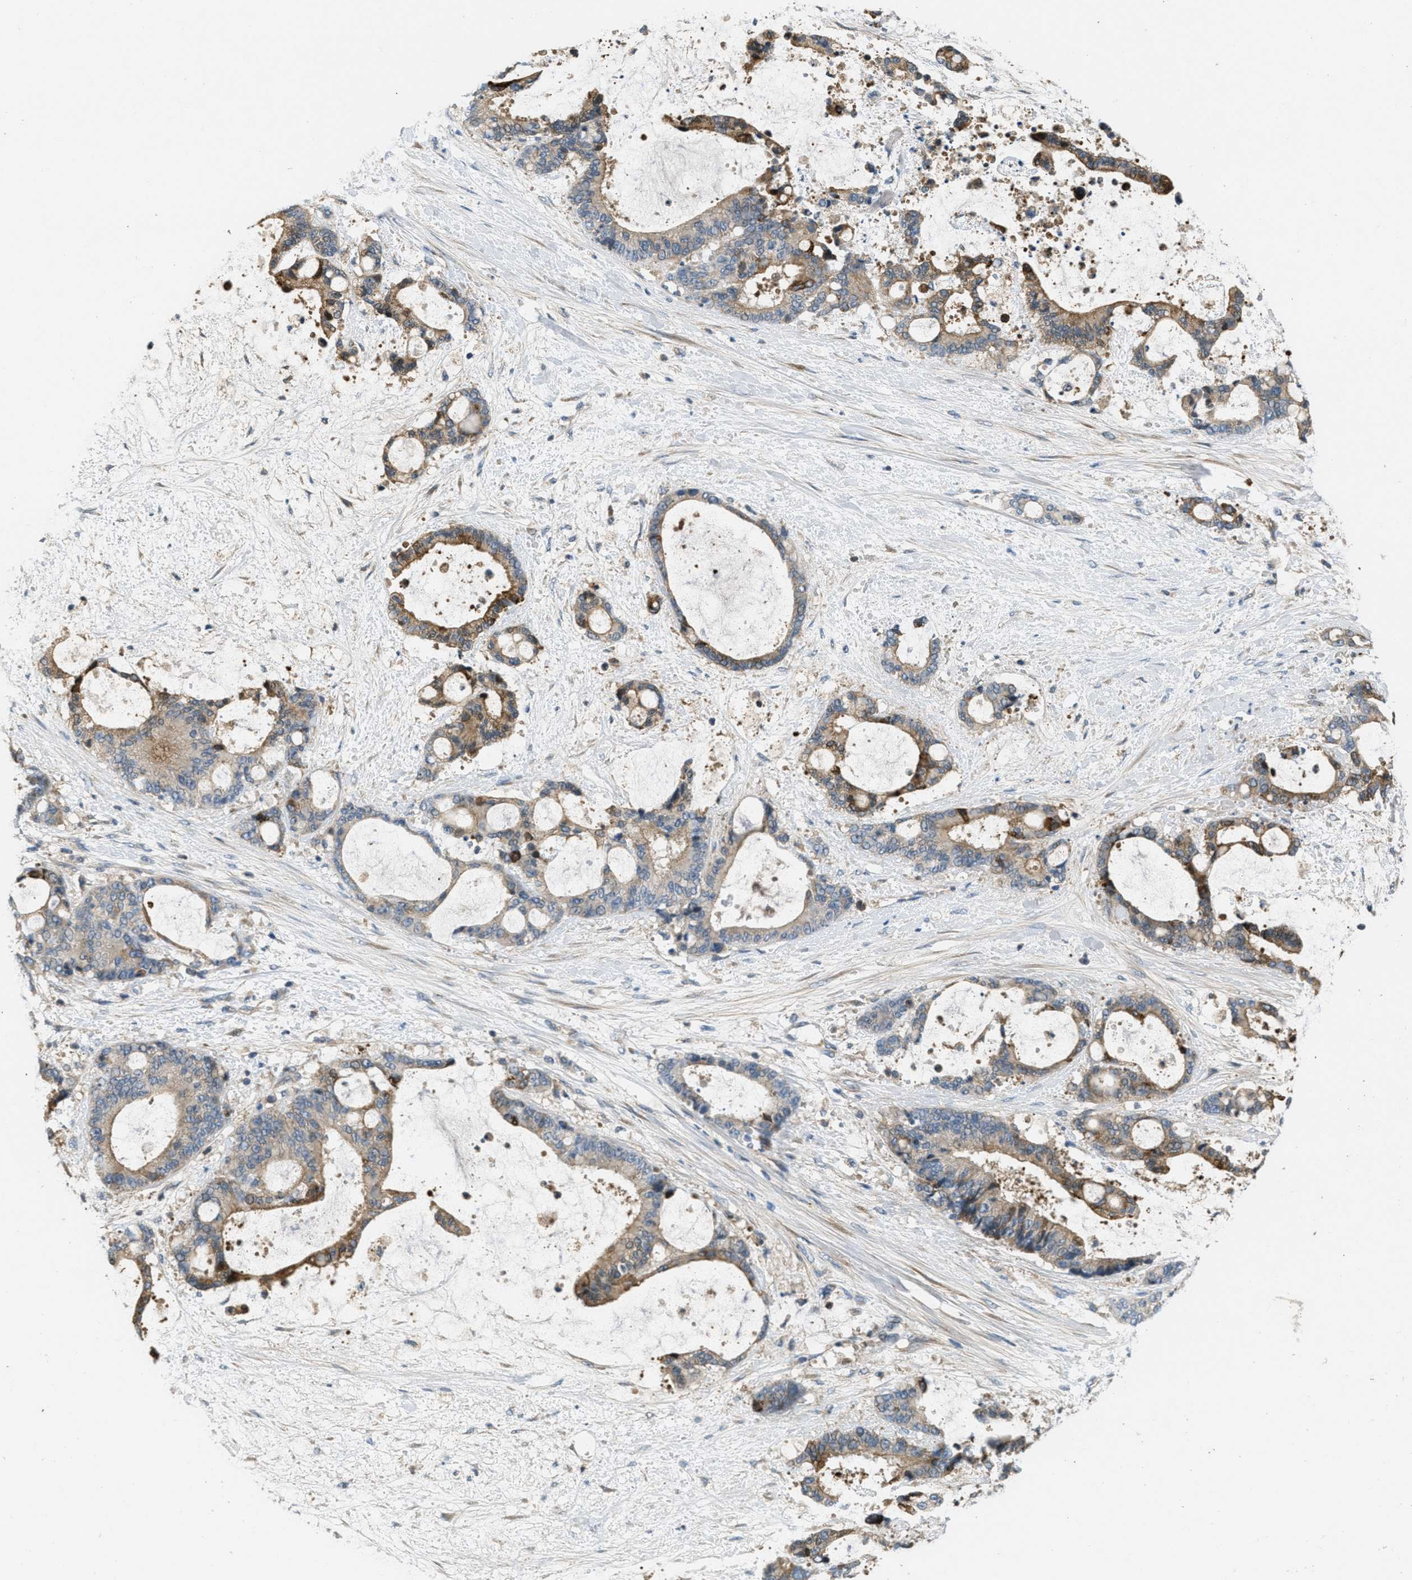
{"staining": {"intensity": "weak", "quantity": ">75%", "location": "cytoplasmic/membranous"}, "tissue": "liver cancer", "cell_type": "Tumor cells", "image_type": "cancer", "snomed": [{"axis": "morphology", "description": "Normal tissue, NOS"}, {"axis": "morphology", "description": "Cholangiocarcinoma"}, {"axis": "topography", "description": "Liver"}, {"axis": "topography", "description": "Peripheral nerve tissue"}], "caption": "Tumor cells exhibit weak cytoplasmic/membranous staining in approximately >75% of cells in cholangiocarcinoma (liver).", "gene": "ADCY6", "patient": {"sex": "female", "age": 73}}